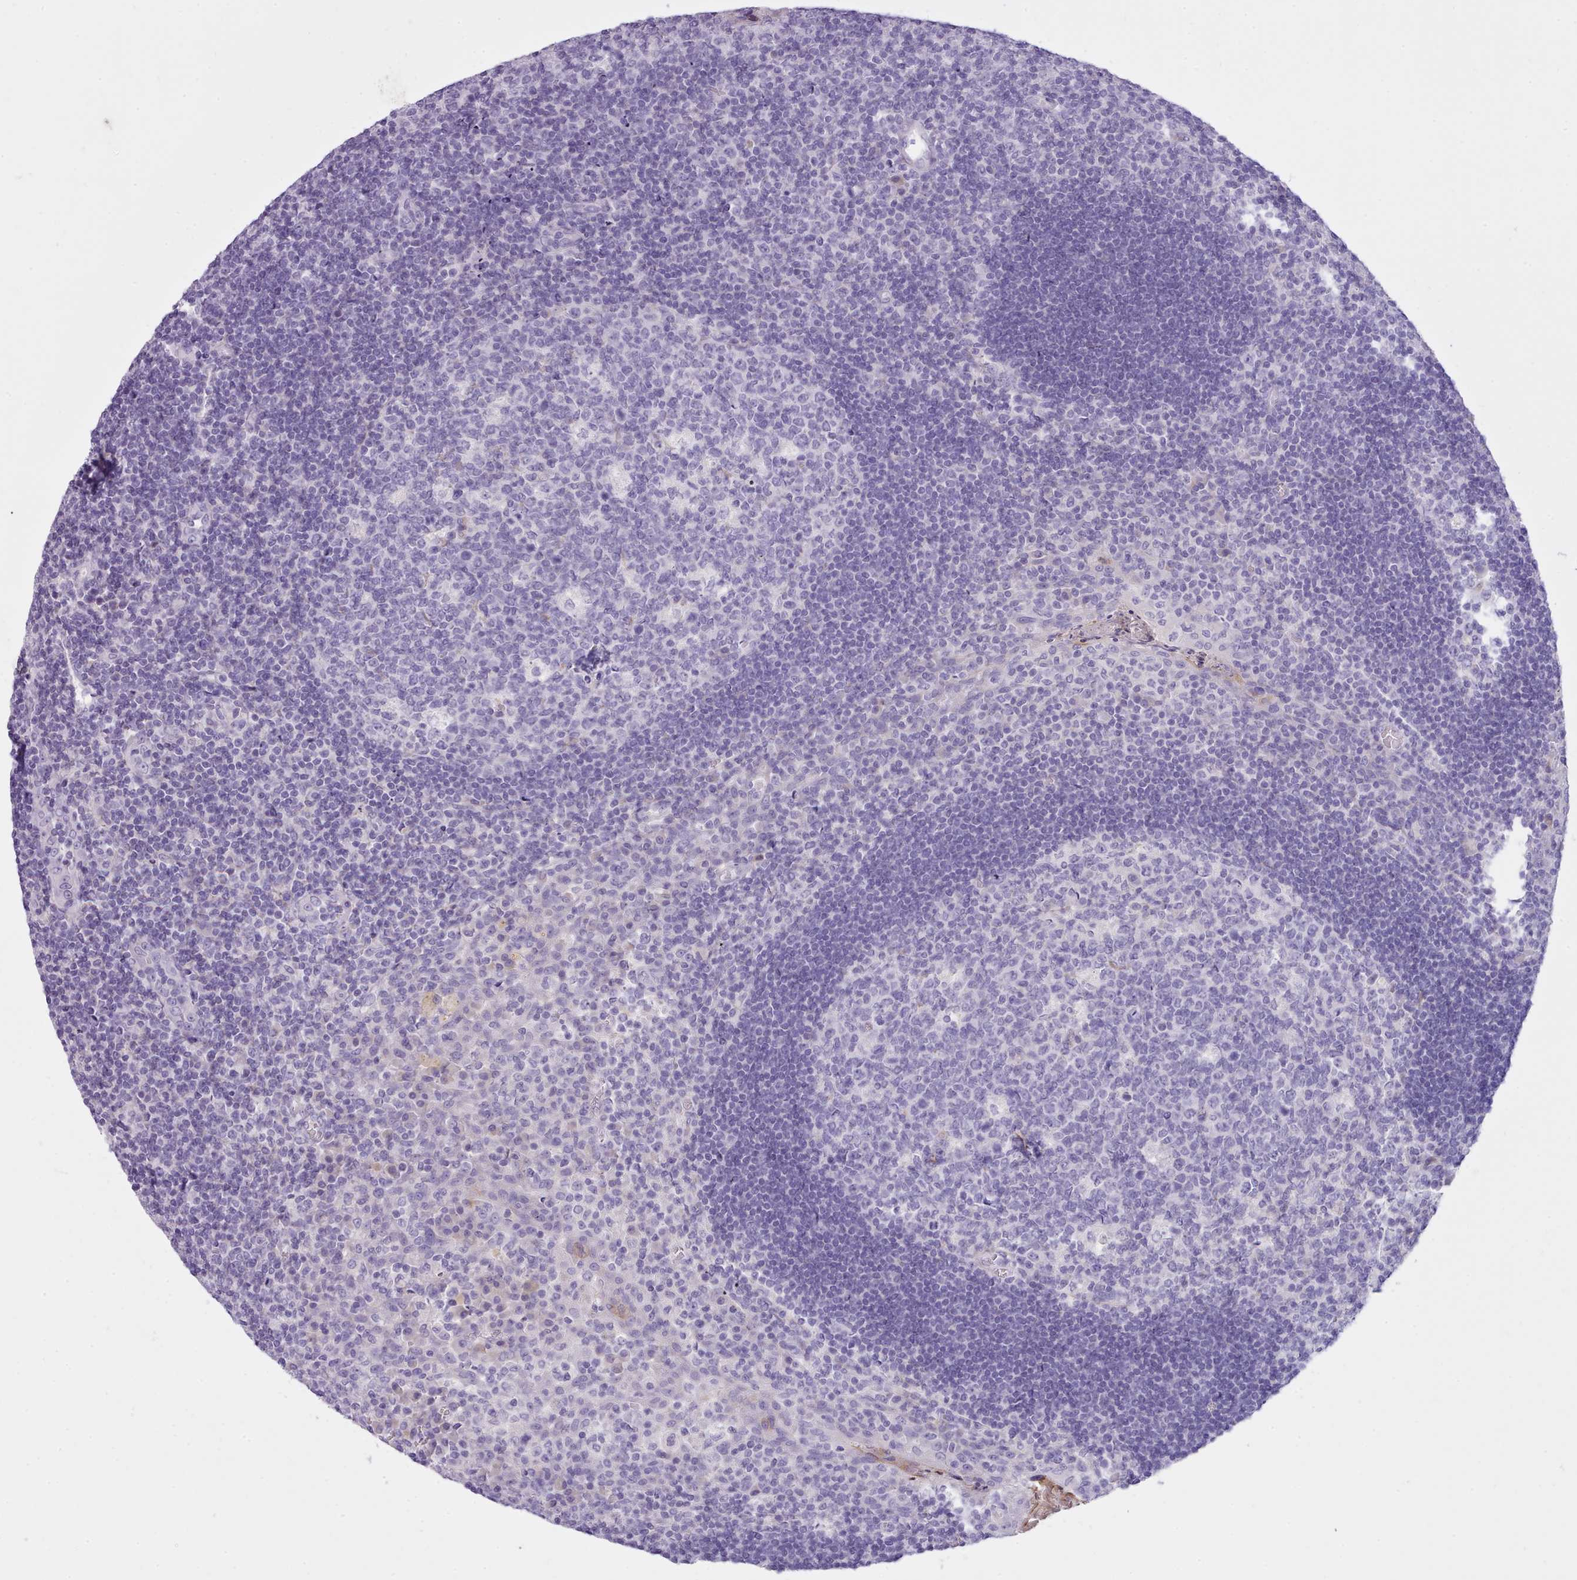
{"staining": {"intensity": "negative", "quantity": "none", "location": "none"}, "tissue": "tonsil", "cell_type": "Germinal center cells", "image_type": "normal", "snomed": [{"axis": "morphology", "description": "Normal tissue, NOS"}, {"axis": "topography", "description": "Tonsil"}], "caption": "IHC of unremarkable tonsil demonstrates no positivity in germinal center cells.", "gene": "CYP2A13", "patient": {"sex": "male", "age": 17}}